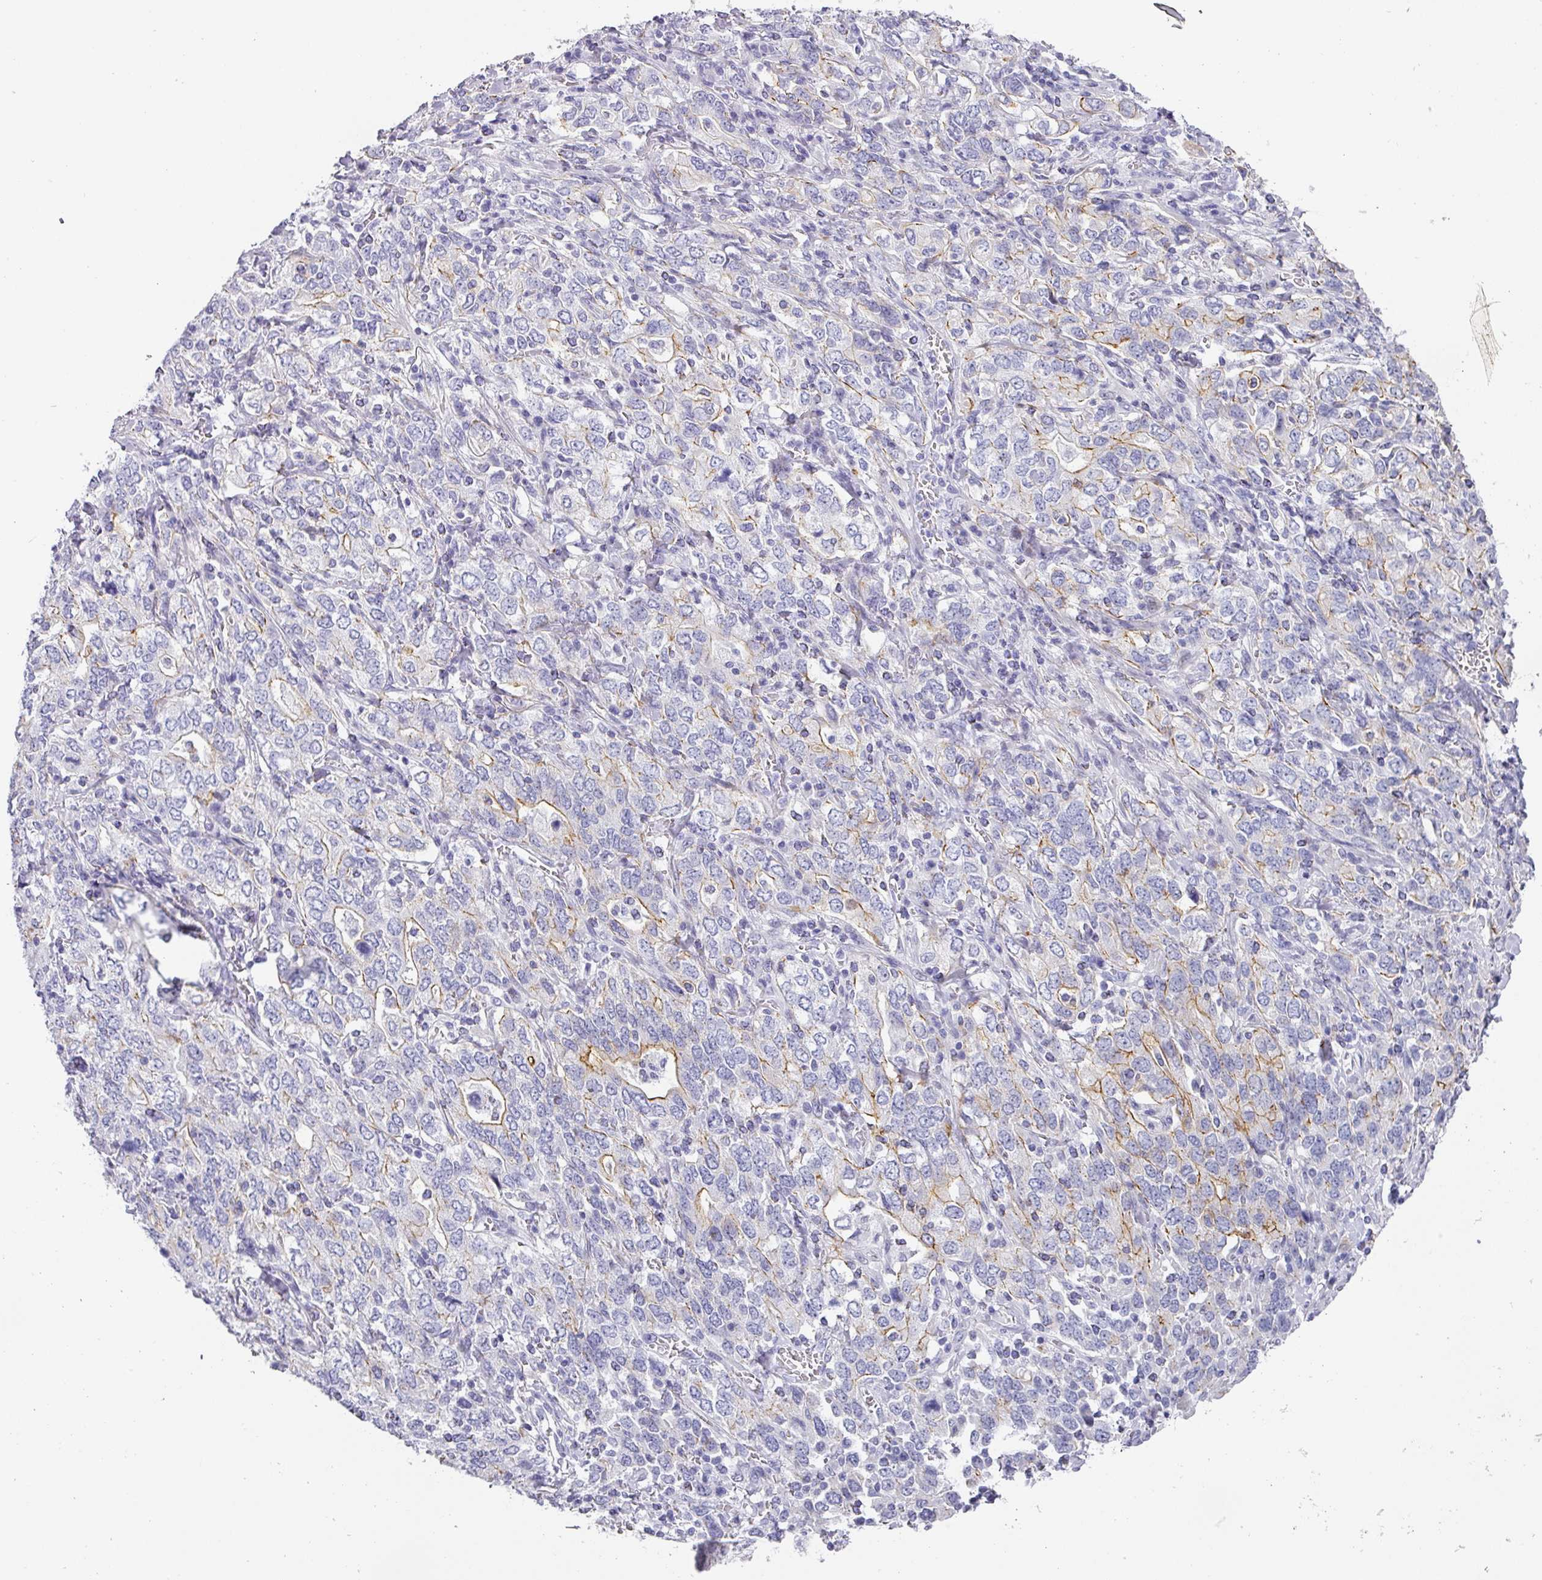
{"staining": {"intensity": "moderate", "quantity": "<25%", "location": "cytoplasmic/membranous"}, "tissue": "stomach cancer", "cell_type": "Tumor cells", "image_type": "cancer", "snomed": [{"axis": "morphology", "description": "Adenocarcinoma, NOS"}, {"axis": "topography", "description": "Stomach, upper"}, {"axis": "topography", "description": "Stomach"}], "caption": "Immunohistochemical staining of stomach cancer (adenocarcinoma) shows low levels of moderate cytoplasmic/membranous positivity in about <25% of tumor cells. (DAB (3,3'-diaminobenzidine) IHC, brown staining for protein, blue staining for nuclei).", "gene": "ANKRD29", "patient": {"sex": "male", "age": 62}}